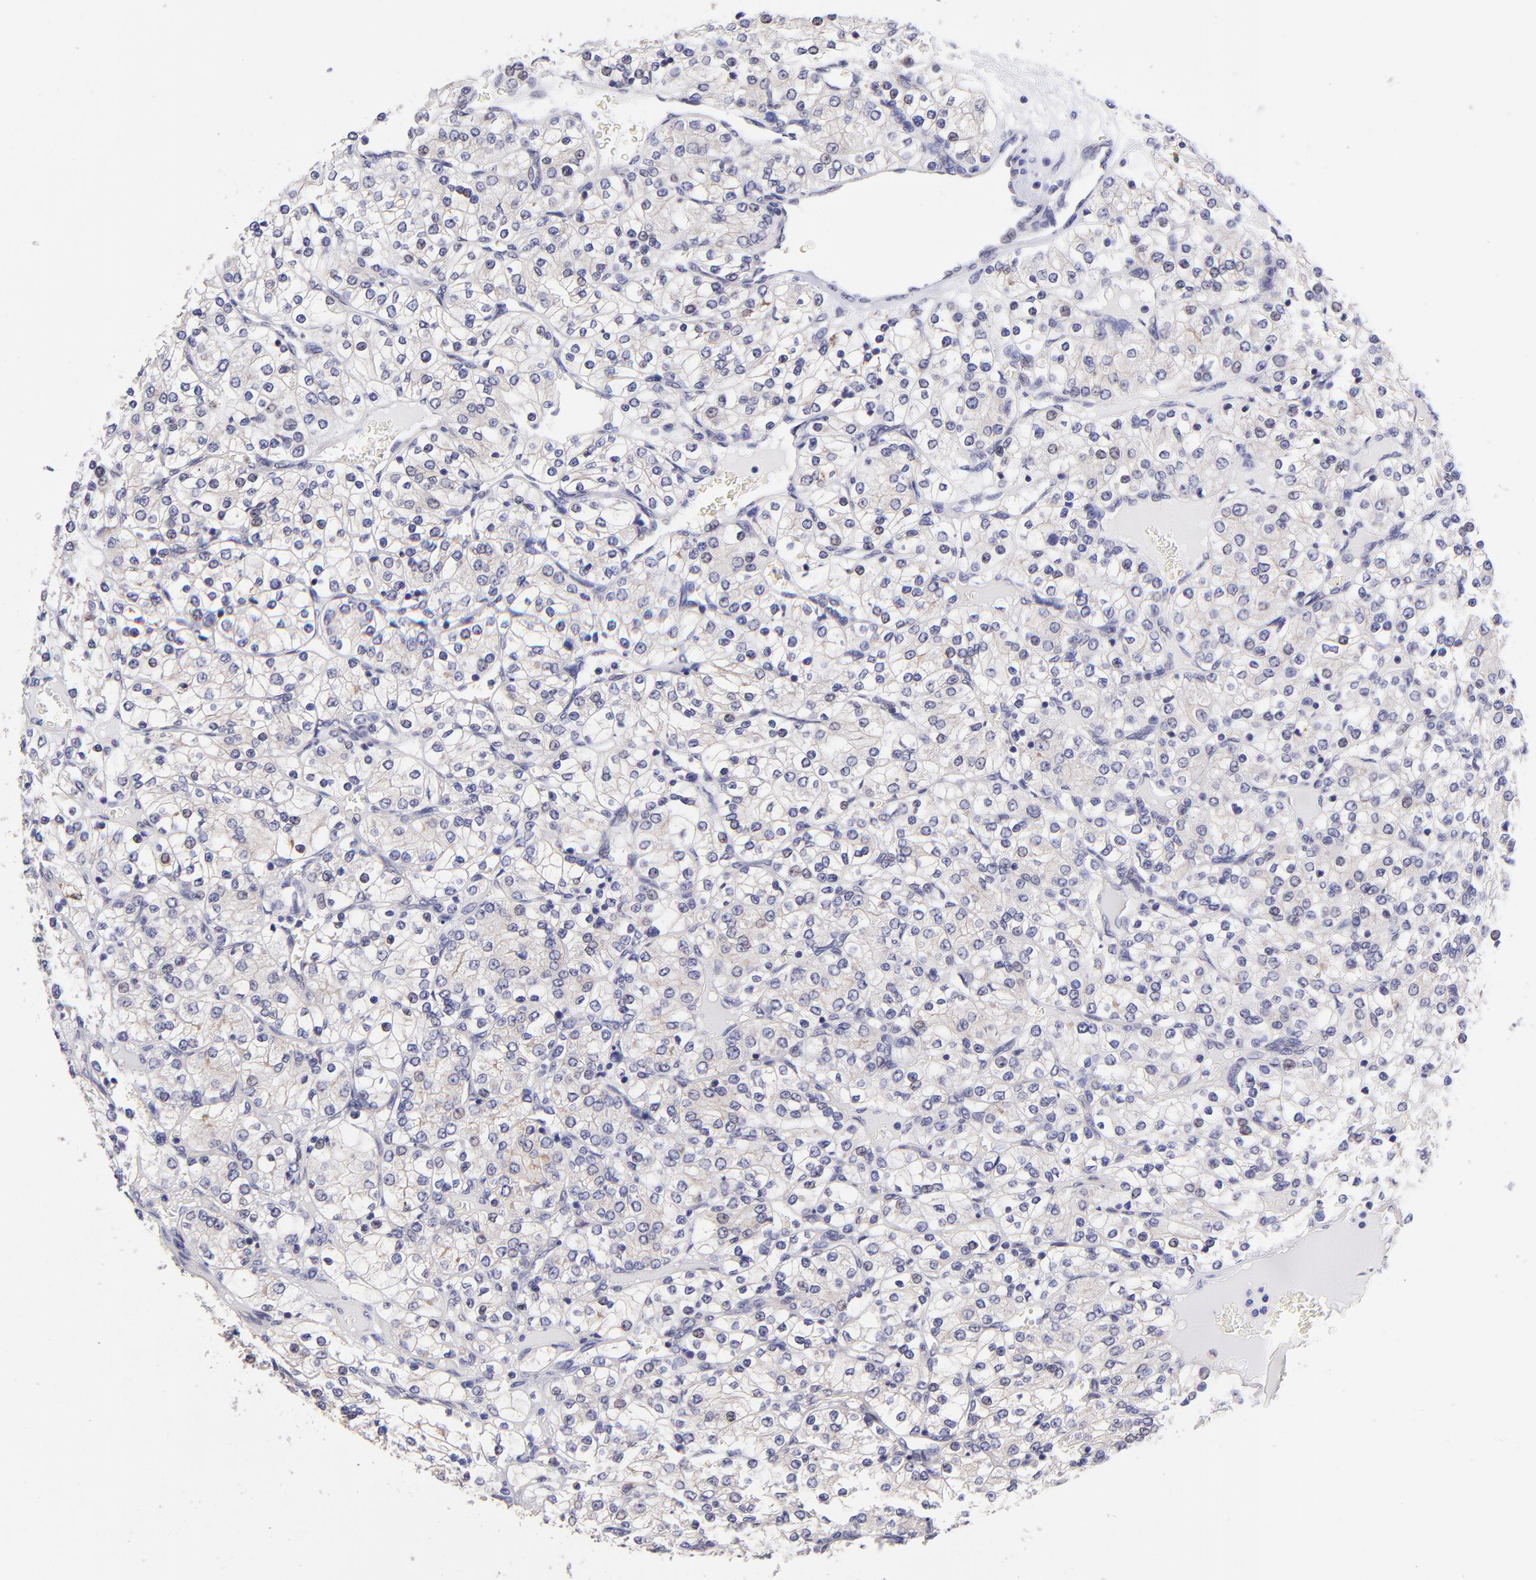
{"staining": {"intensity": "negative", "quantity": "none", "location": "none"}, "tissue": "renal cancer", "cell_type": "Tumor cells", "image_type": "cancer", "snomed": [{"axis": "morphology", "description": "Adenocarcinoma, NOS"}, {"axis": "topography", "description": "Kidney"}], "caption": "Immunohistochemistry (IHC) of renal adenocarcinoma reveals no positivity in tumor cells.", "gene": "NSF", "patient": {"sex": "female", "age": 62}}